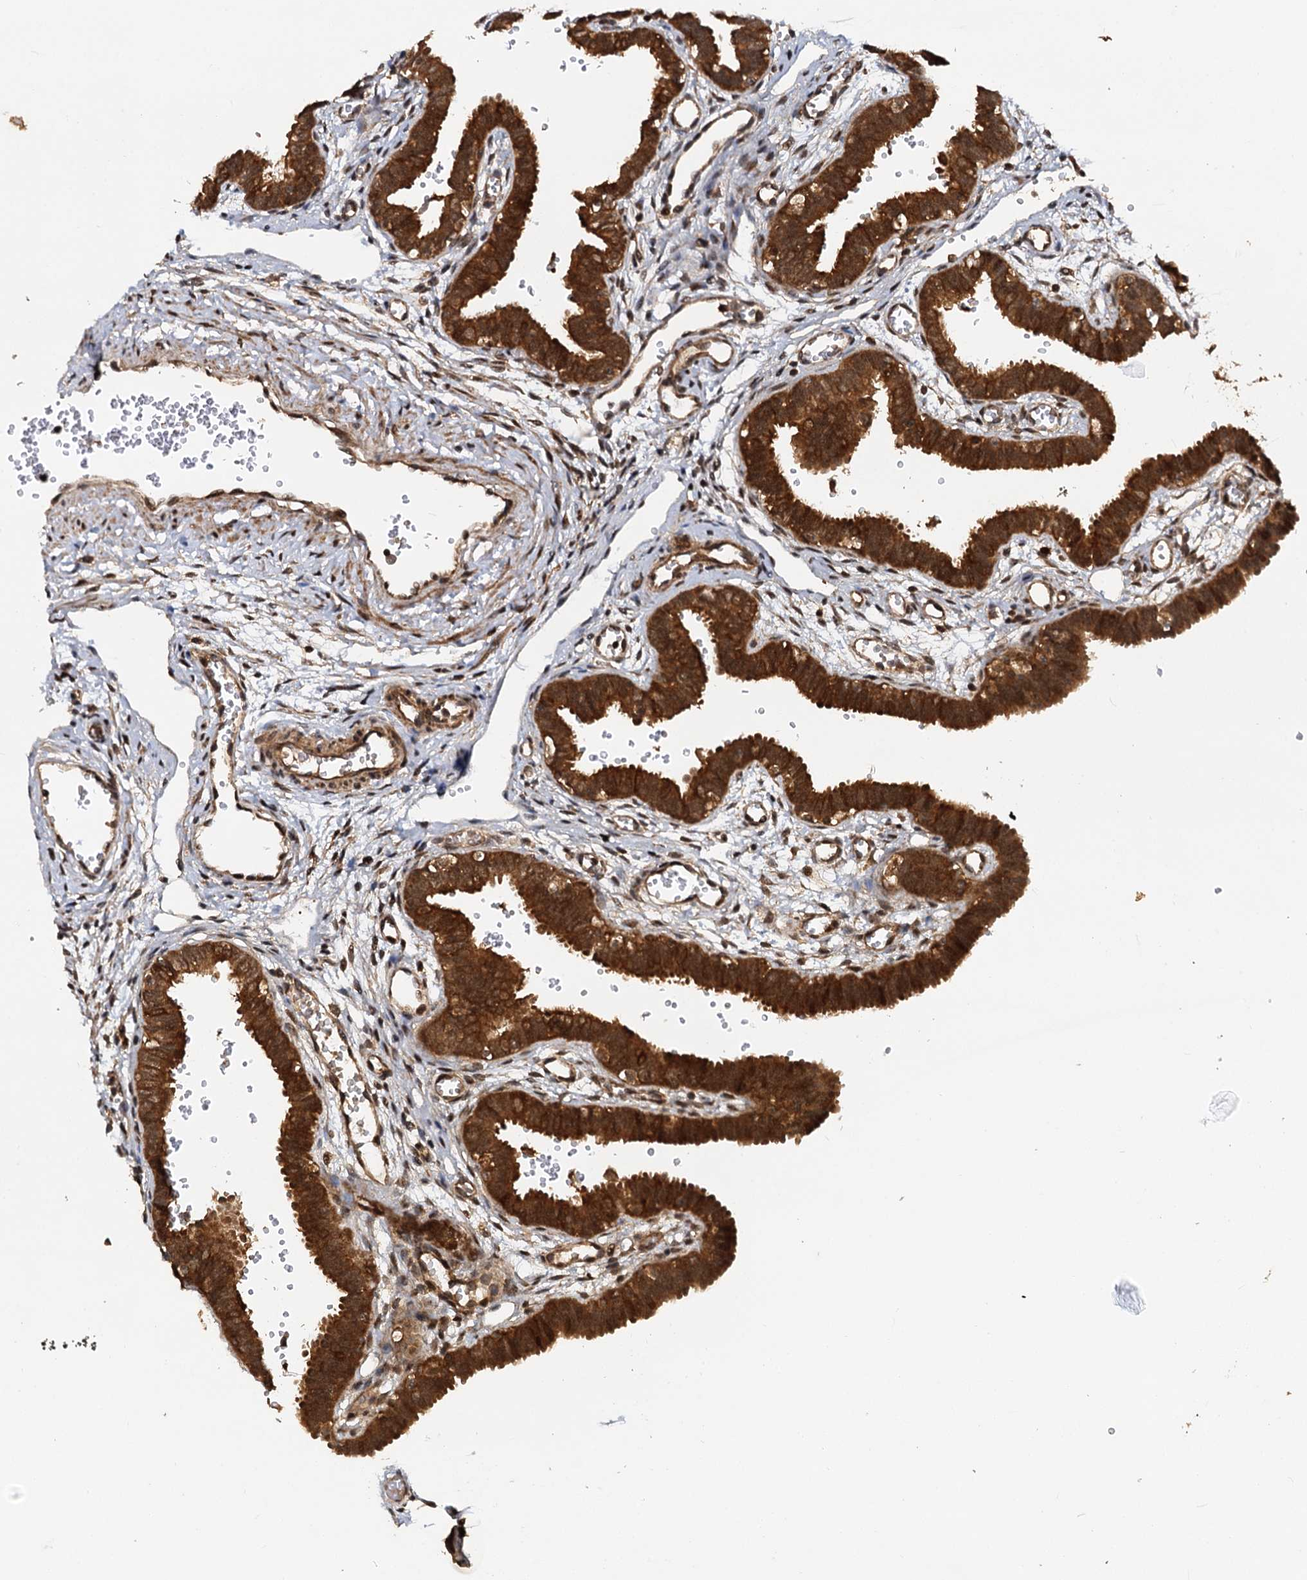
{"staining": {"intensity": "strong", "quantity": ">75%", "location": "cytoplasmic/membranous"}, "tissue": "fallopian tube", "cell_type": "Glandular cells", "image_type": "normal", "snomed": [{"axis": "morphology", "description": "Normal tissue, NOS"}, {"axis": "topography", "description": "Fallopian tube"}, {"axis": "topography", "description": "Placenta"}], "caption": "A histopathology image of fallopian tube stained for a protein demonstrates strong cytoplasmic/membranous brown staining in glandular cells.", "gene": "STUB1", "patient": {"sex": "female", "age": 32}}